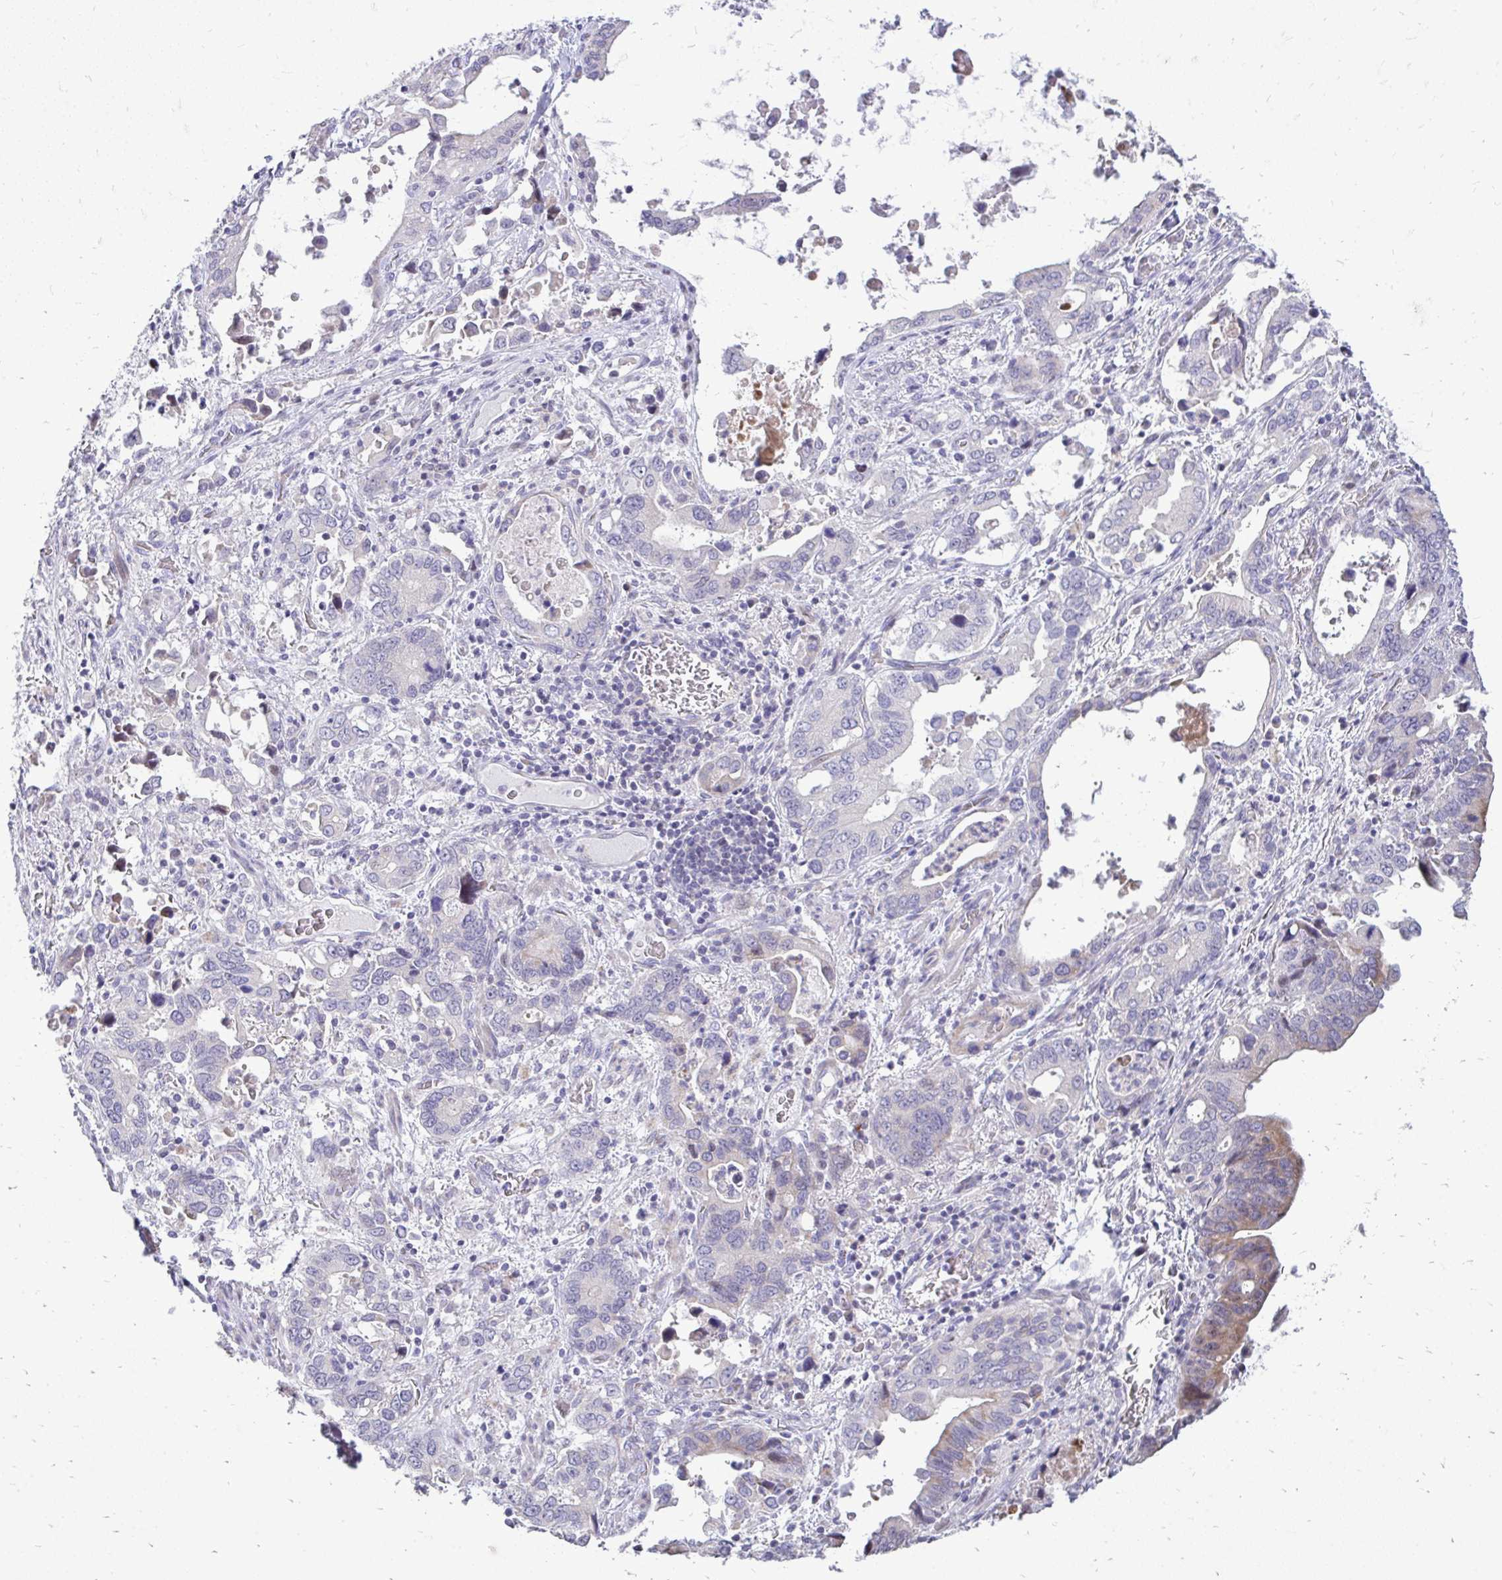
{"staining": {"intensity": "negative", "quantity": "none", "location": "none"}, "tissue": "stomach cancer", "cell_type": "Tumor cells", "image_type": "cancer", "snomed": [{"axis": "morphology", "description": "Adenocarcinoma, NOS"}, {"axis": "topography", "description": "Stomach, upper"}], "caption": "High power microscopy photomicrograph of an immunohistochemistry micrograph of stomach adenocarcinoma, revealing no significant staining in tumor cells.", "gene": "OR8D1", "patient": {"sex": "male", "age": 74}}